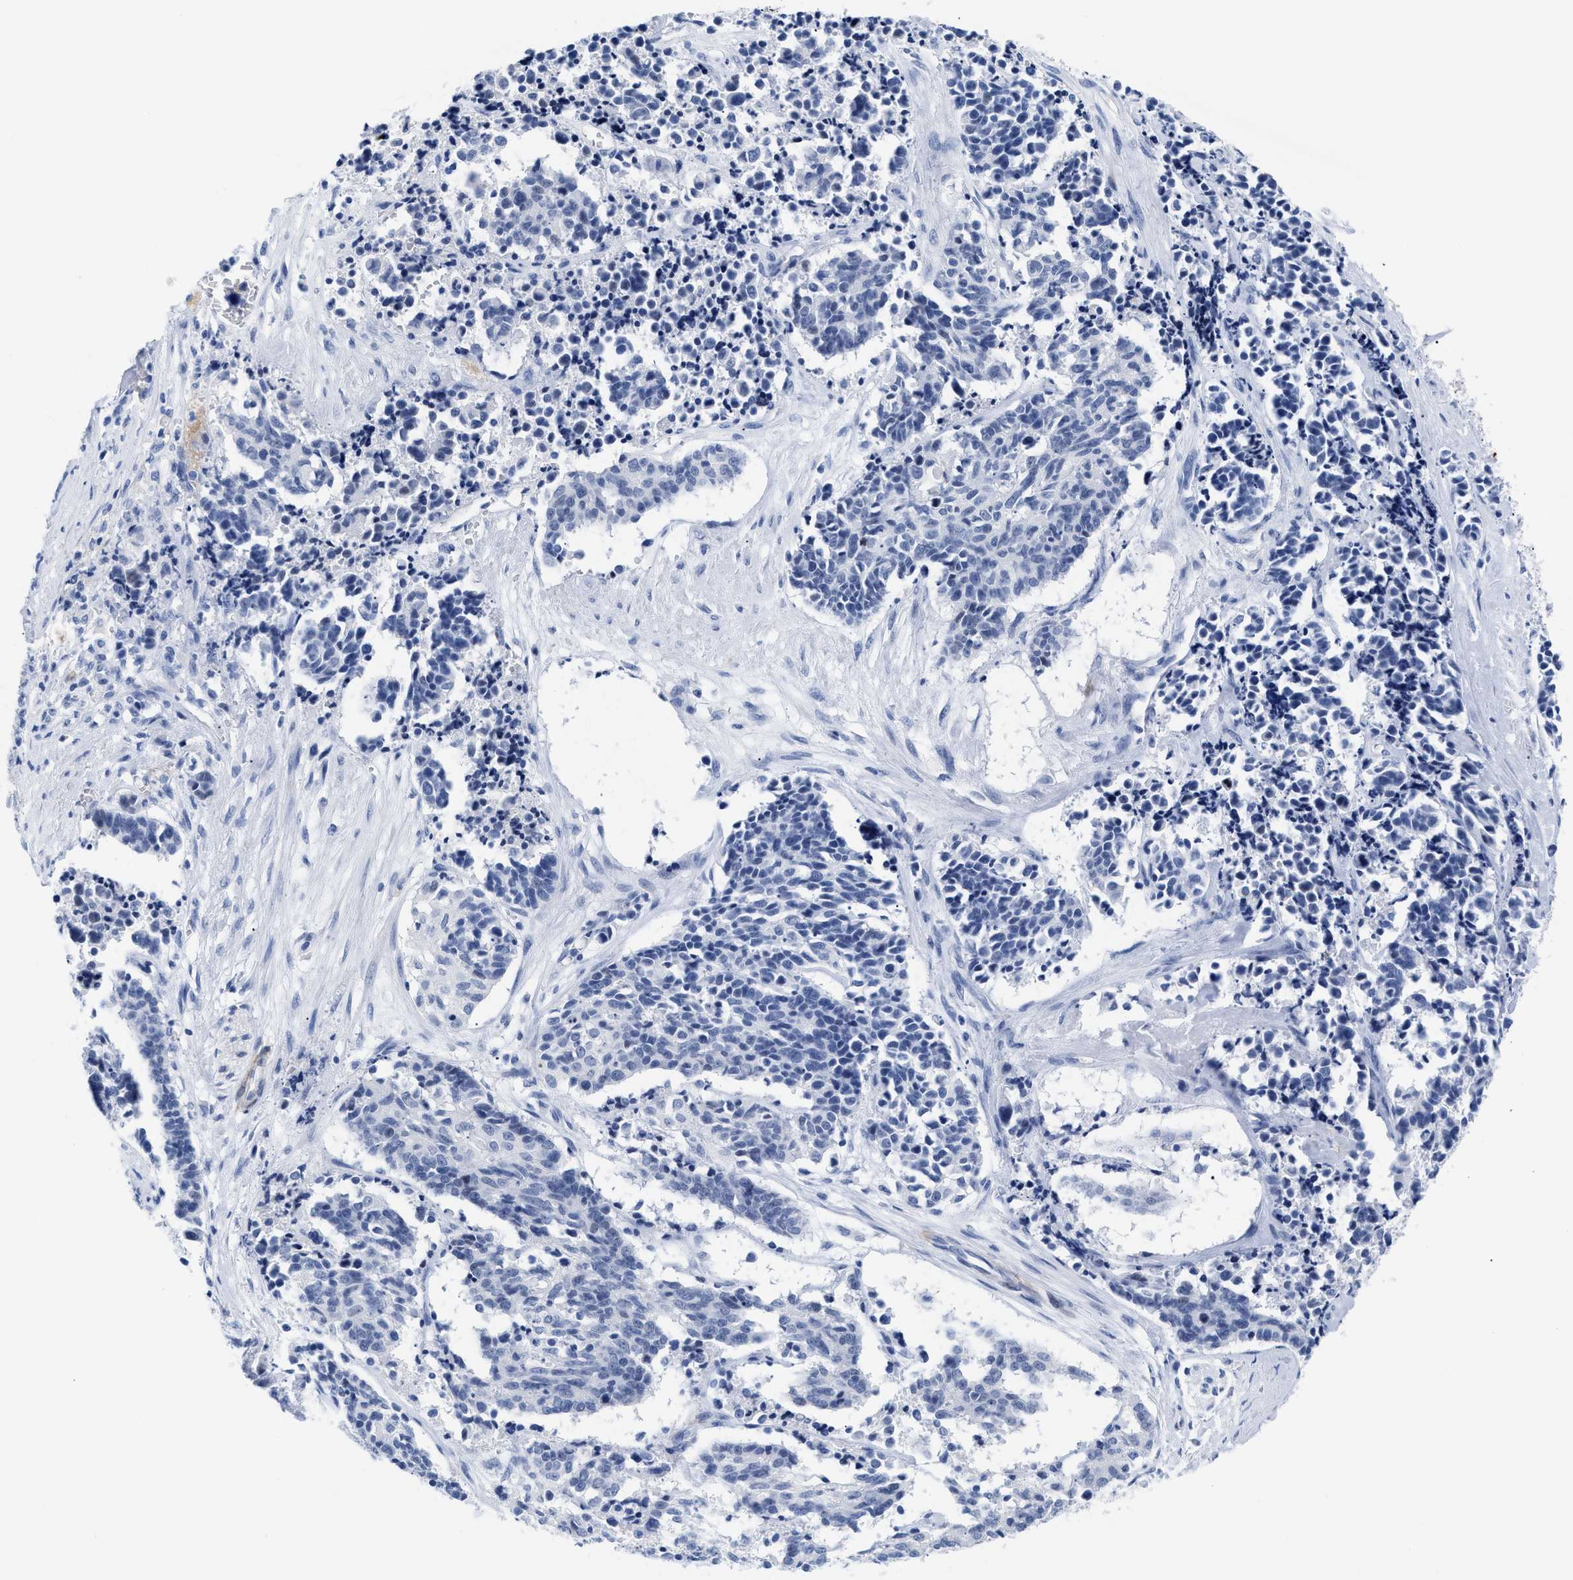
{"staining": {"intensity": "negative", "quantity": "none", "location": "none"}, "tissue": "cervical cancer", "cell_type": "Tumor cells", "image_type": "cancer", "snomed": [{"axis": "morphology", "description": "Squamous cell carcinoma, NOS"}, {"axis": "topography", "description": "Cervix"}], "caption": "High power microscopy photomicrograph of an IHC micrograph of cervical cancer, revealing no significant positivity in tumor cells. (Stains: DAB IHC with hematoxylin counter stain, Microscopy: brightfield microscopy at high magnification).", "gene": "DUSP26", "patient": {"sex": "female", "age": 35}}